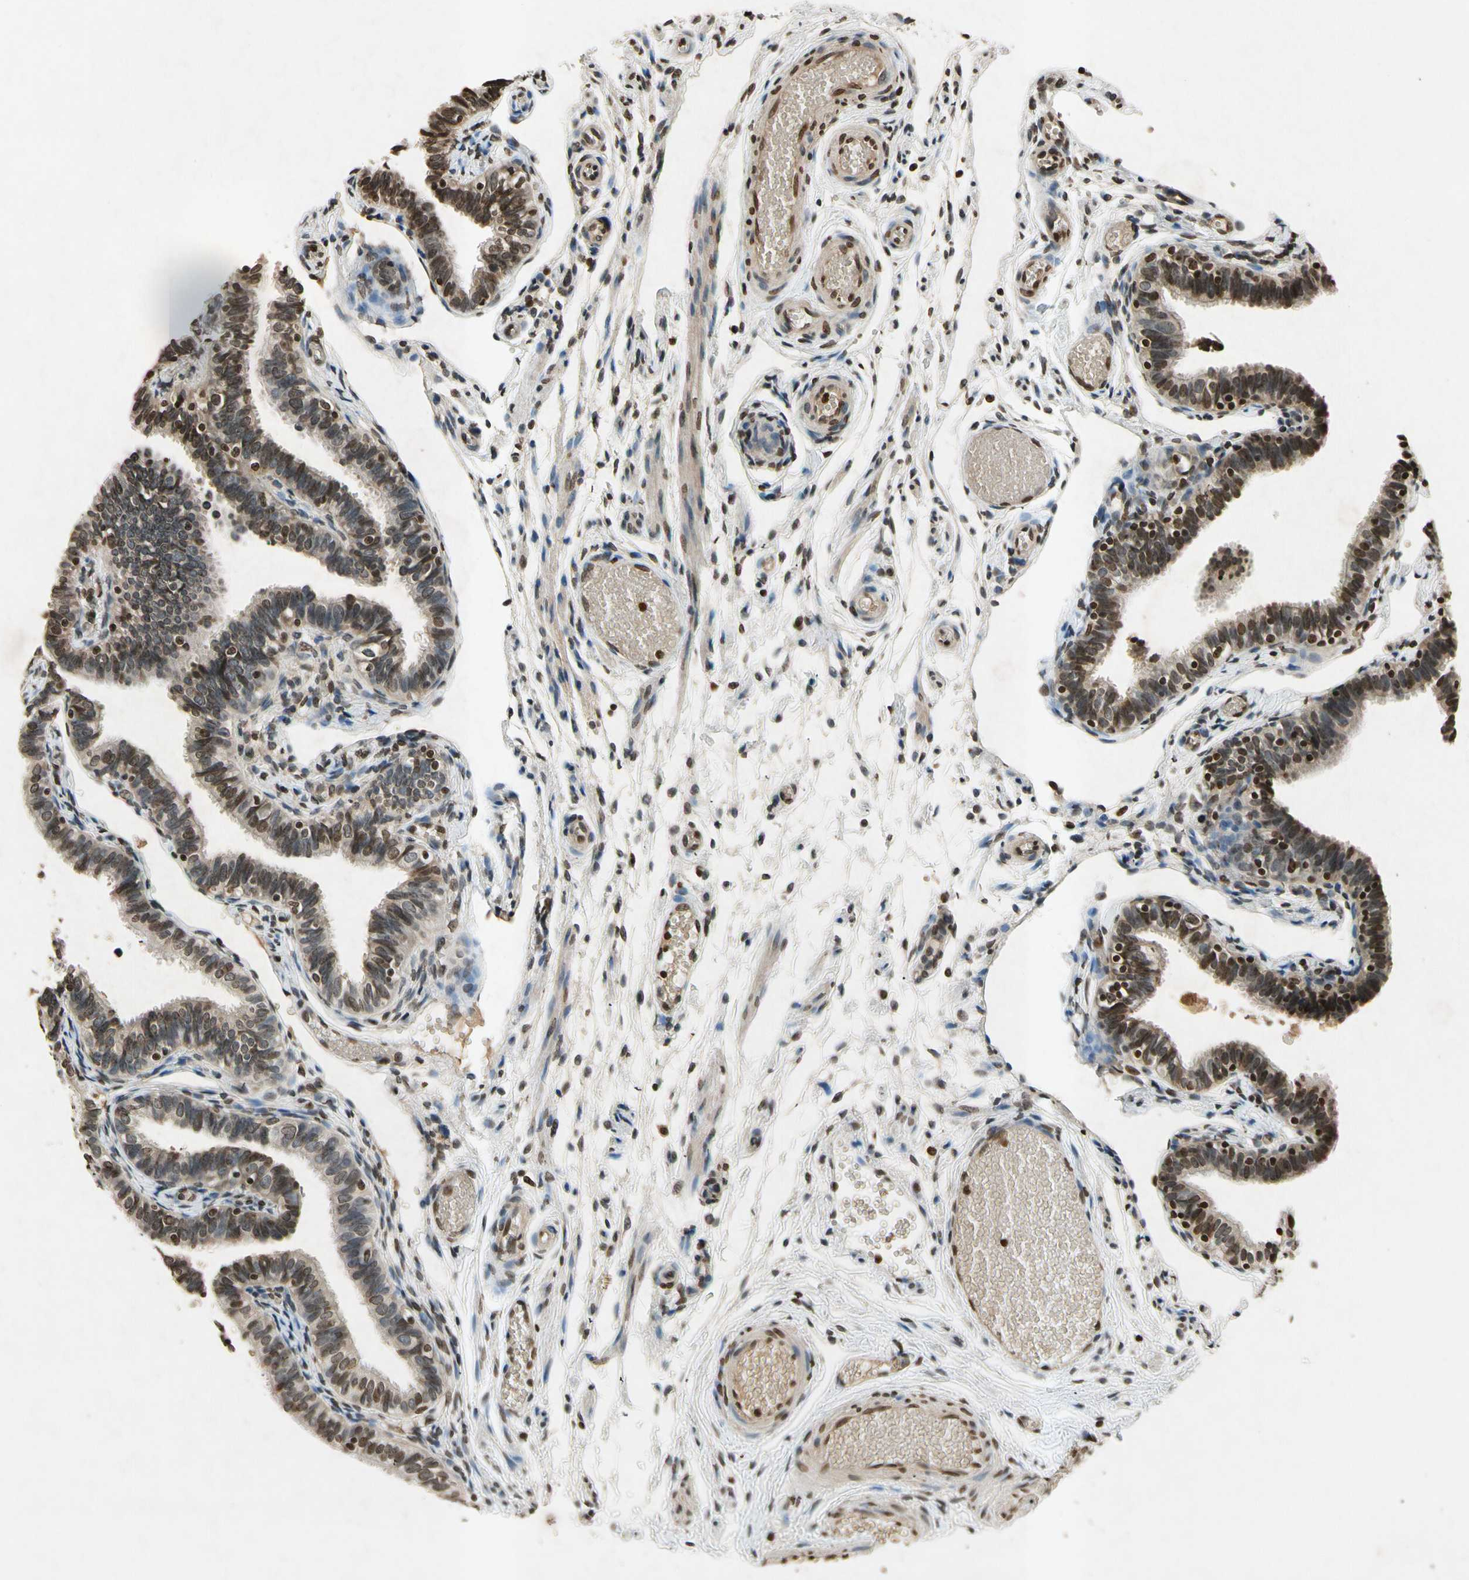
{"staining": {"intensity": "strong", "quantity": ">75%", "location": "nuclear"}, "tissue": "fallopian tube", "cell_type": "Glandular cells", "image_type": "normal", "snomed": [{"axis": "morphology", "description": "Normal tissue, NOS"}, {"axis": "topography", "description": "Fallopian tube"}], "caption": "Immunohistochemical staining of benign human fallopian tube reveals strong nuclear protein positivity in about >75% of glandular cells. (DAB (3,3'-diaminobenzidine) IHC with brightfield microscopy, high magnification).", "gene": "HOXB3", "patient": {"sex": "female", "age": 46}}